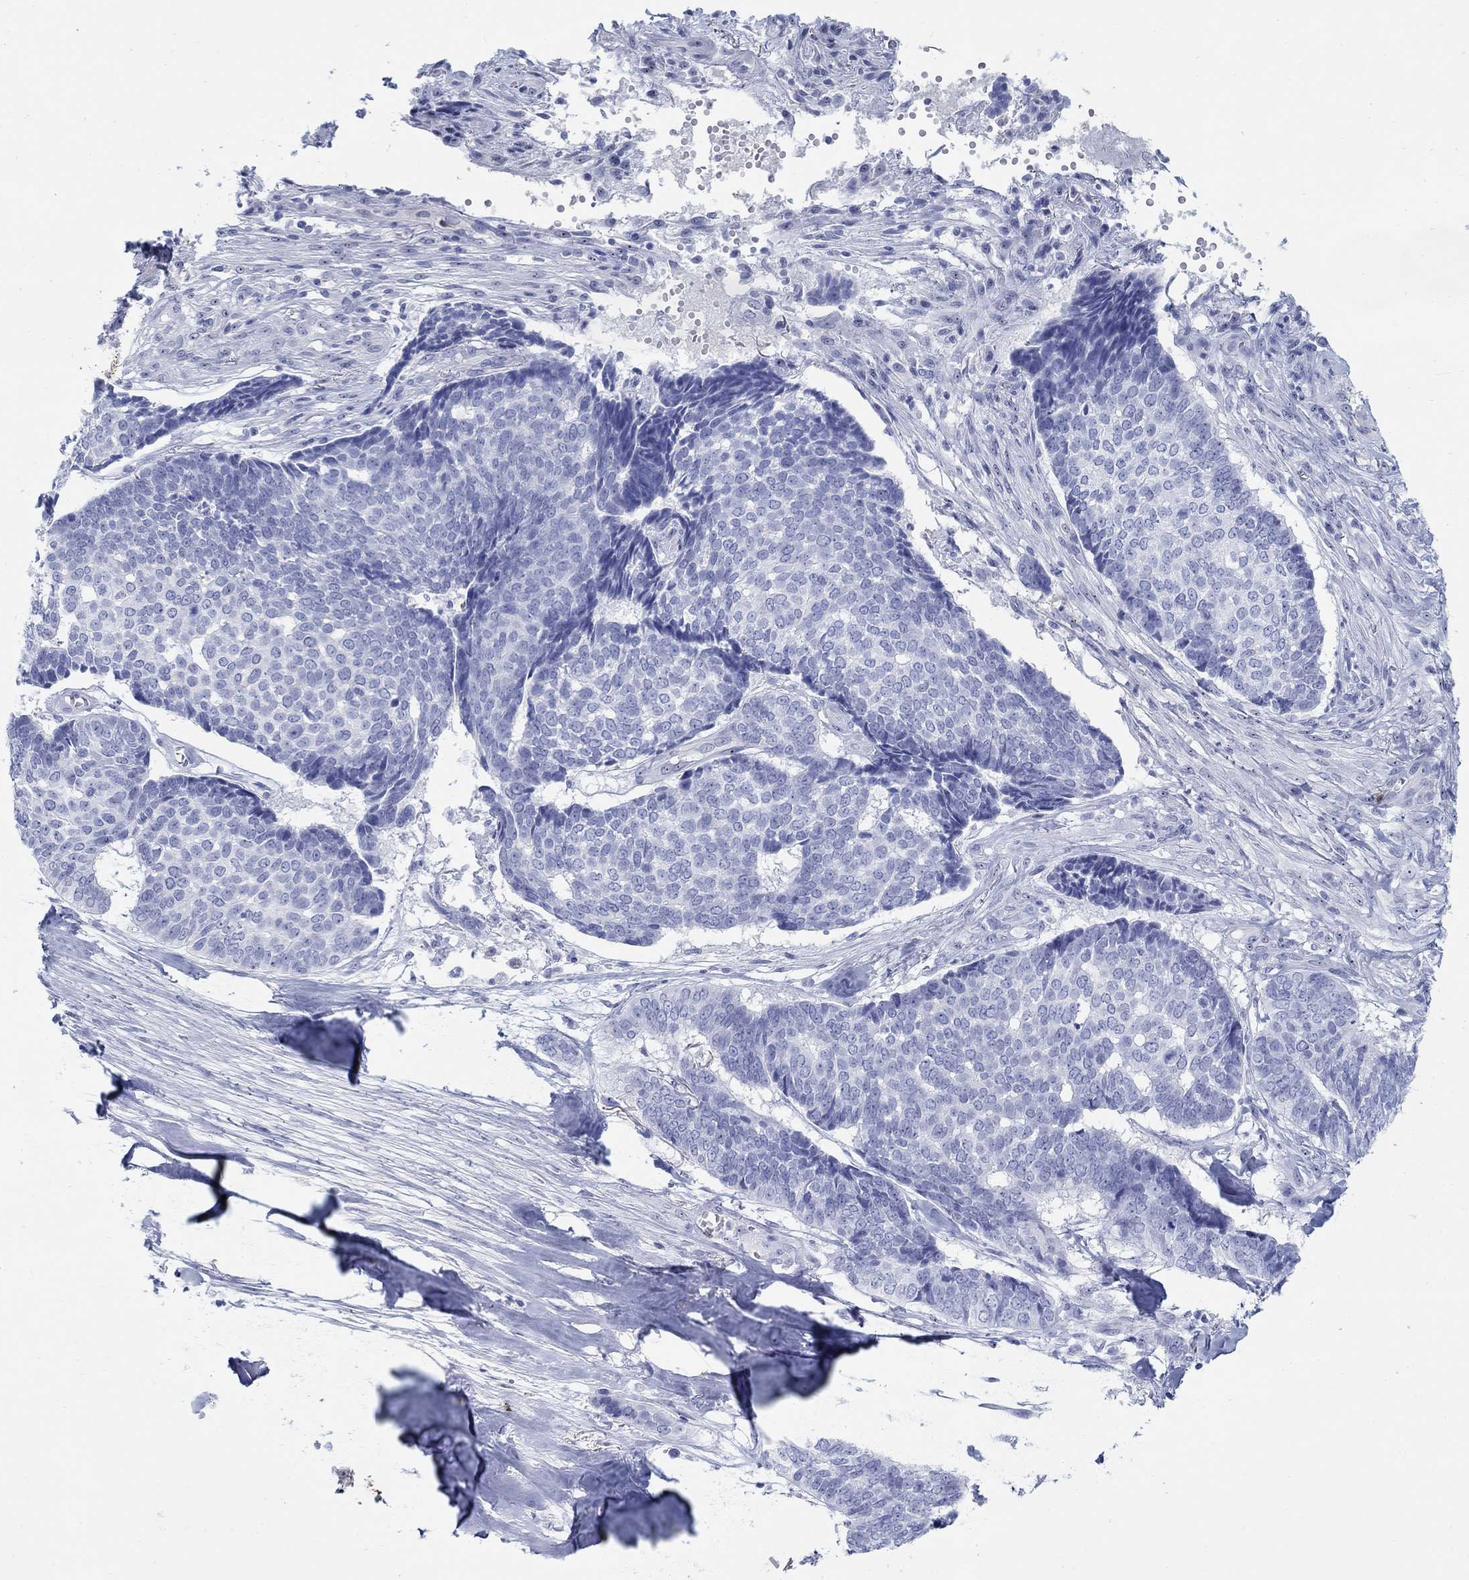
{"staining": {"intensity": "negative", "quantity": "none", "location": "none"}, "tissue": "skin cancer", "cell_type": "Tumor cells", "image_type": "cancer", "snomed": [{"axis": "morphology", "description": "Basal cell carcinoma"}, {"axis": "topography", "description": "Skin"}], "caption": "IHC image of skin cancer stained for a protein (brown), which exhibits no staining in tumor cells.", "gene": "AKR1C2", "patient": {"sex": "male", "age": 86}}